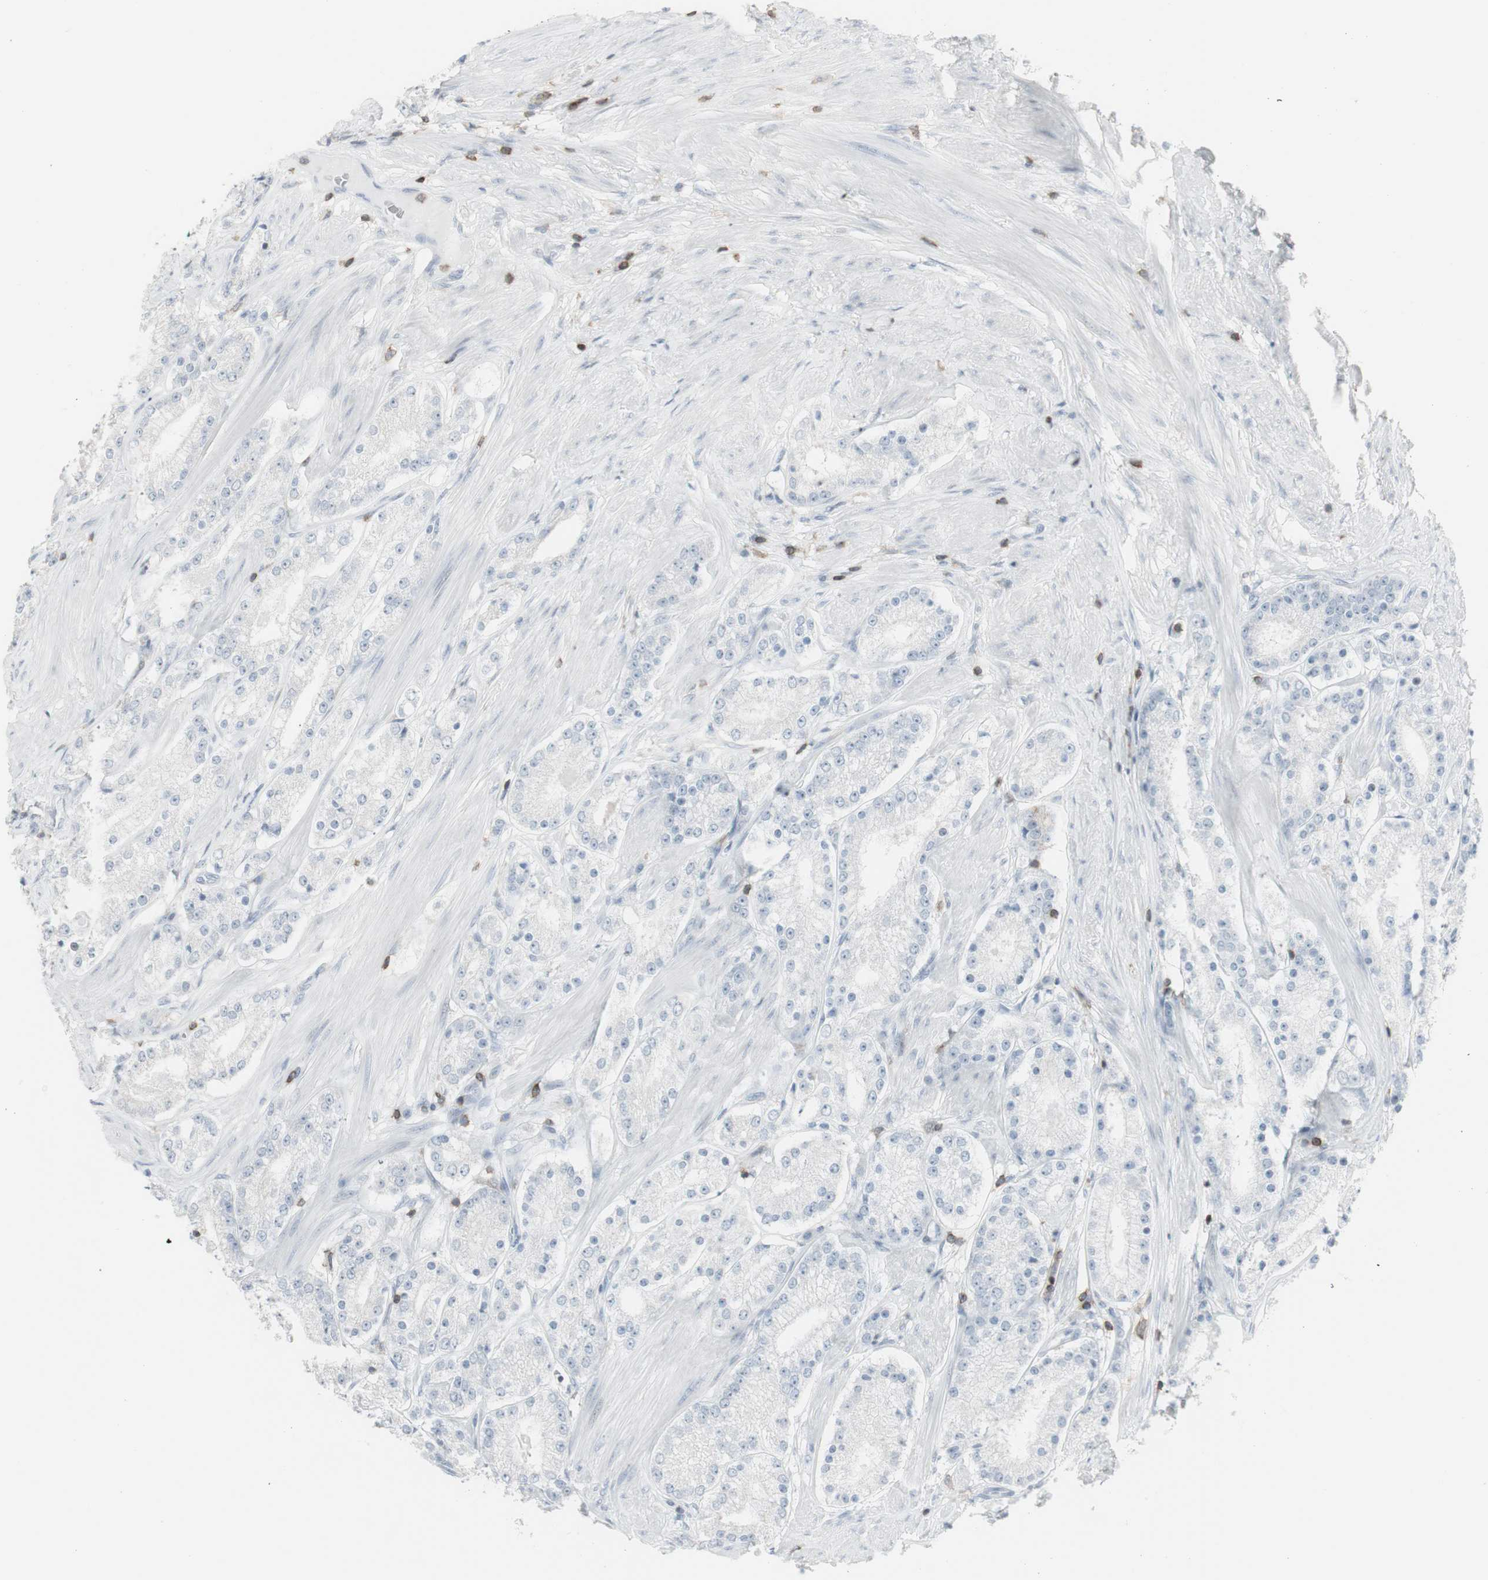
{"staining": {"intensity": "negative", "quantity": "none", "location": "none"}, "tissue": "prostate cancer", "cell_type": "Tumor cells", "image_type": "cancer", "snomed": [{"axis": "morphology", "description": "Adenocarcinoma, Low grade"}, {"axis": "topography", "description": "Prostate"}], "caption": "This is an immunohistochemistry photomicrograph of human low-grade adenocarcinoma (prostate). There is no expression in tumor cells.", "gene": "NRG1", "patient": {"sex": "male", "age": 63}}